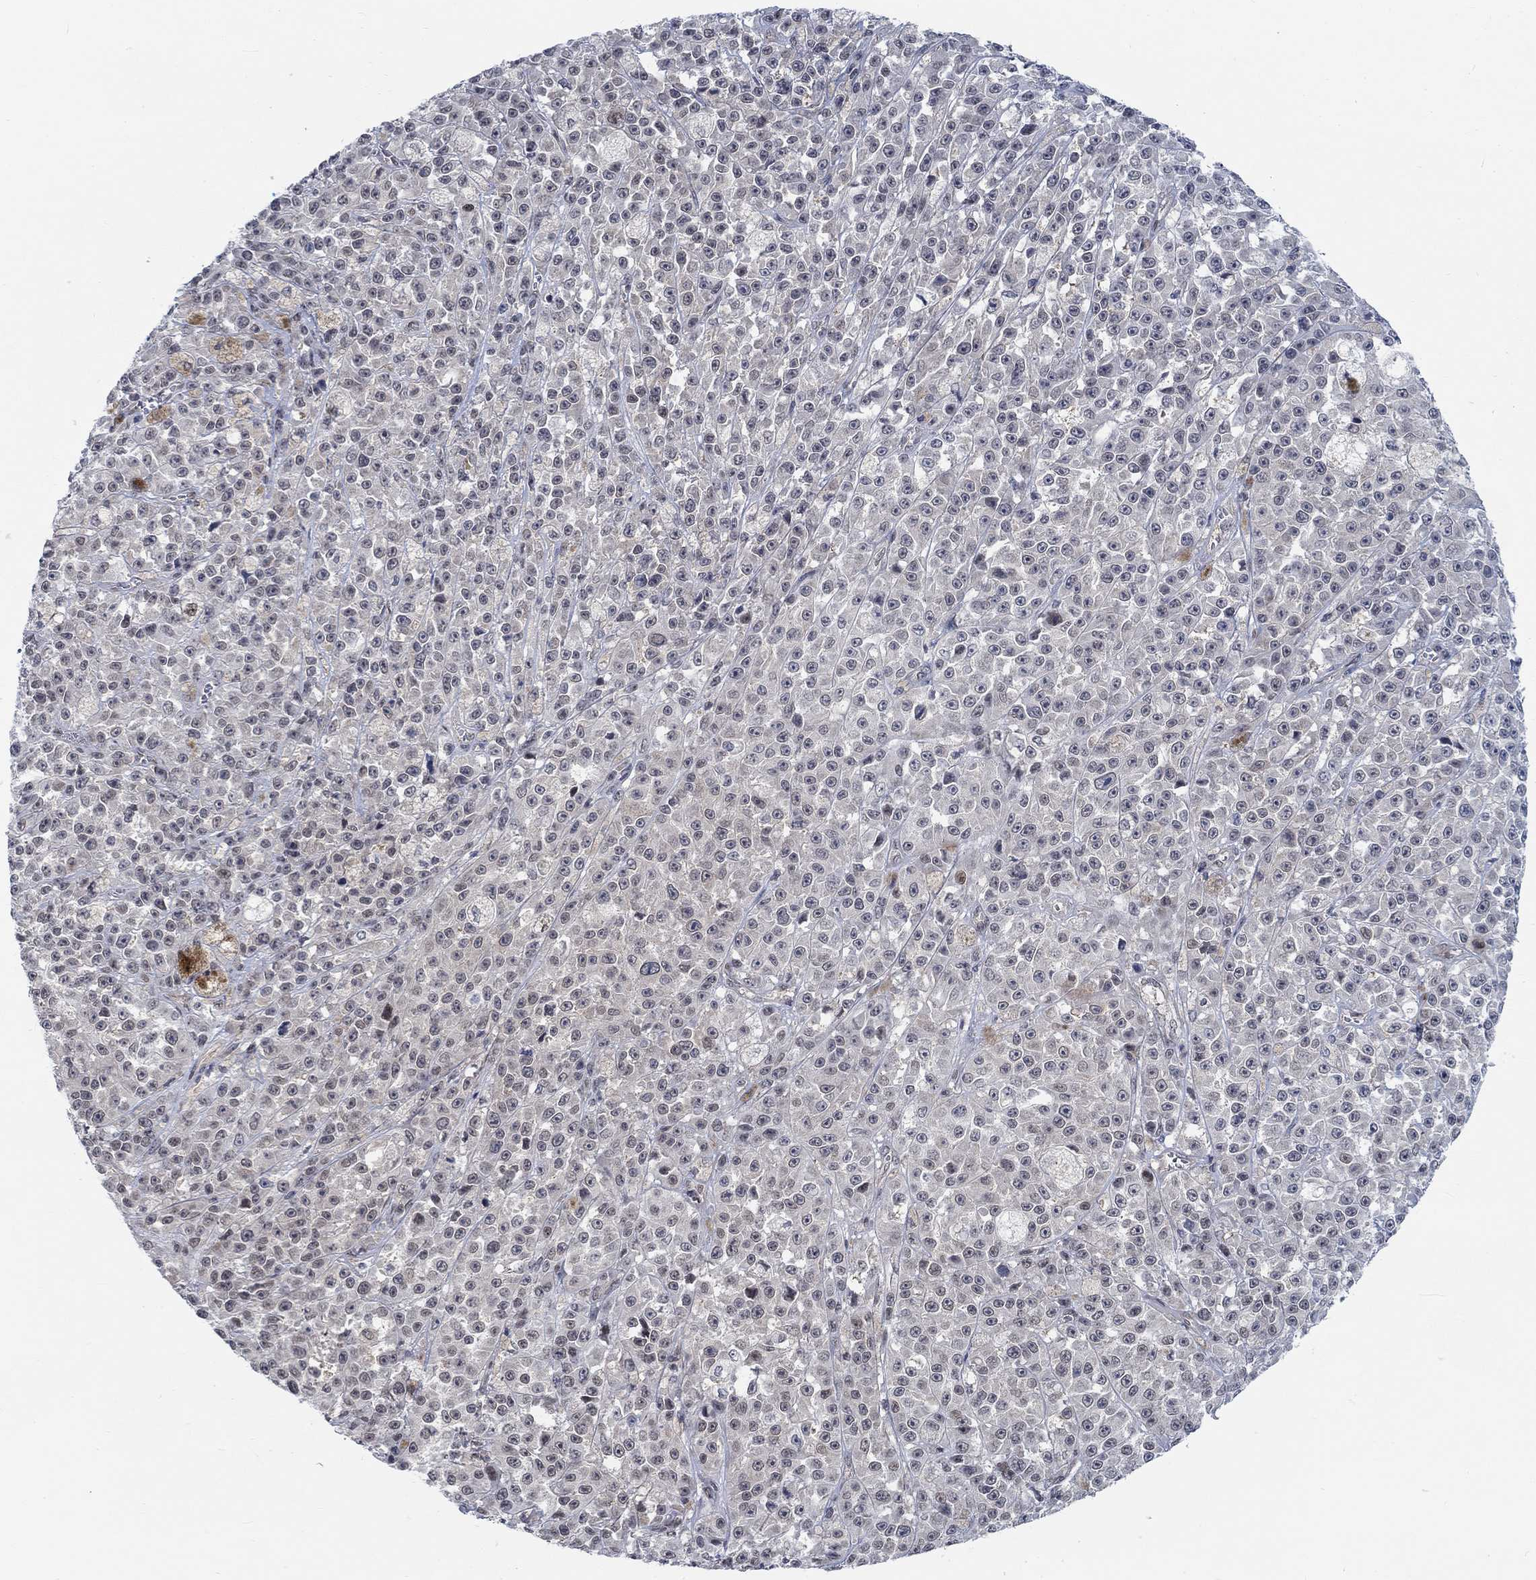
{"staining": {"intensity": "negative", "quantity": "none", "location": "none"}, "tissue": "melanoma", "cell_type": "Tumor cells", "image_type": "cancer", "snomed": [{"axis": "morphology", "description": "Malignant melanoma, NOS"}, {"axis": "topography", "description": "Skin"}], "caption": "Histopathology image shows no significant protein staining in tumor cells of melanoma.", "gene": "KCNH8", "patient": {"sex": "female", "age": 58}}